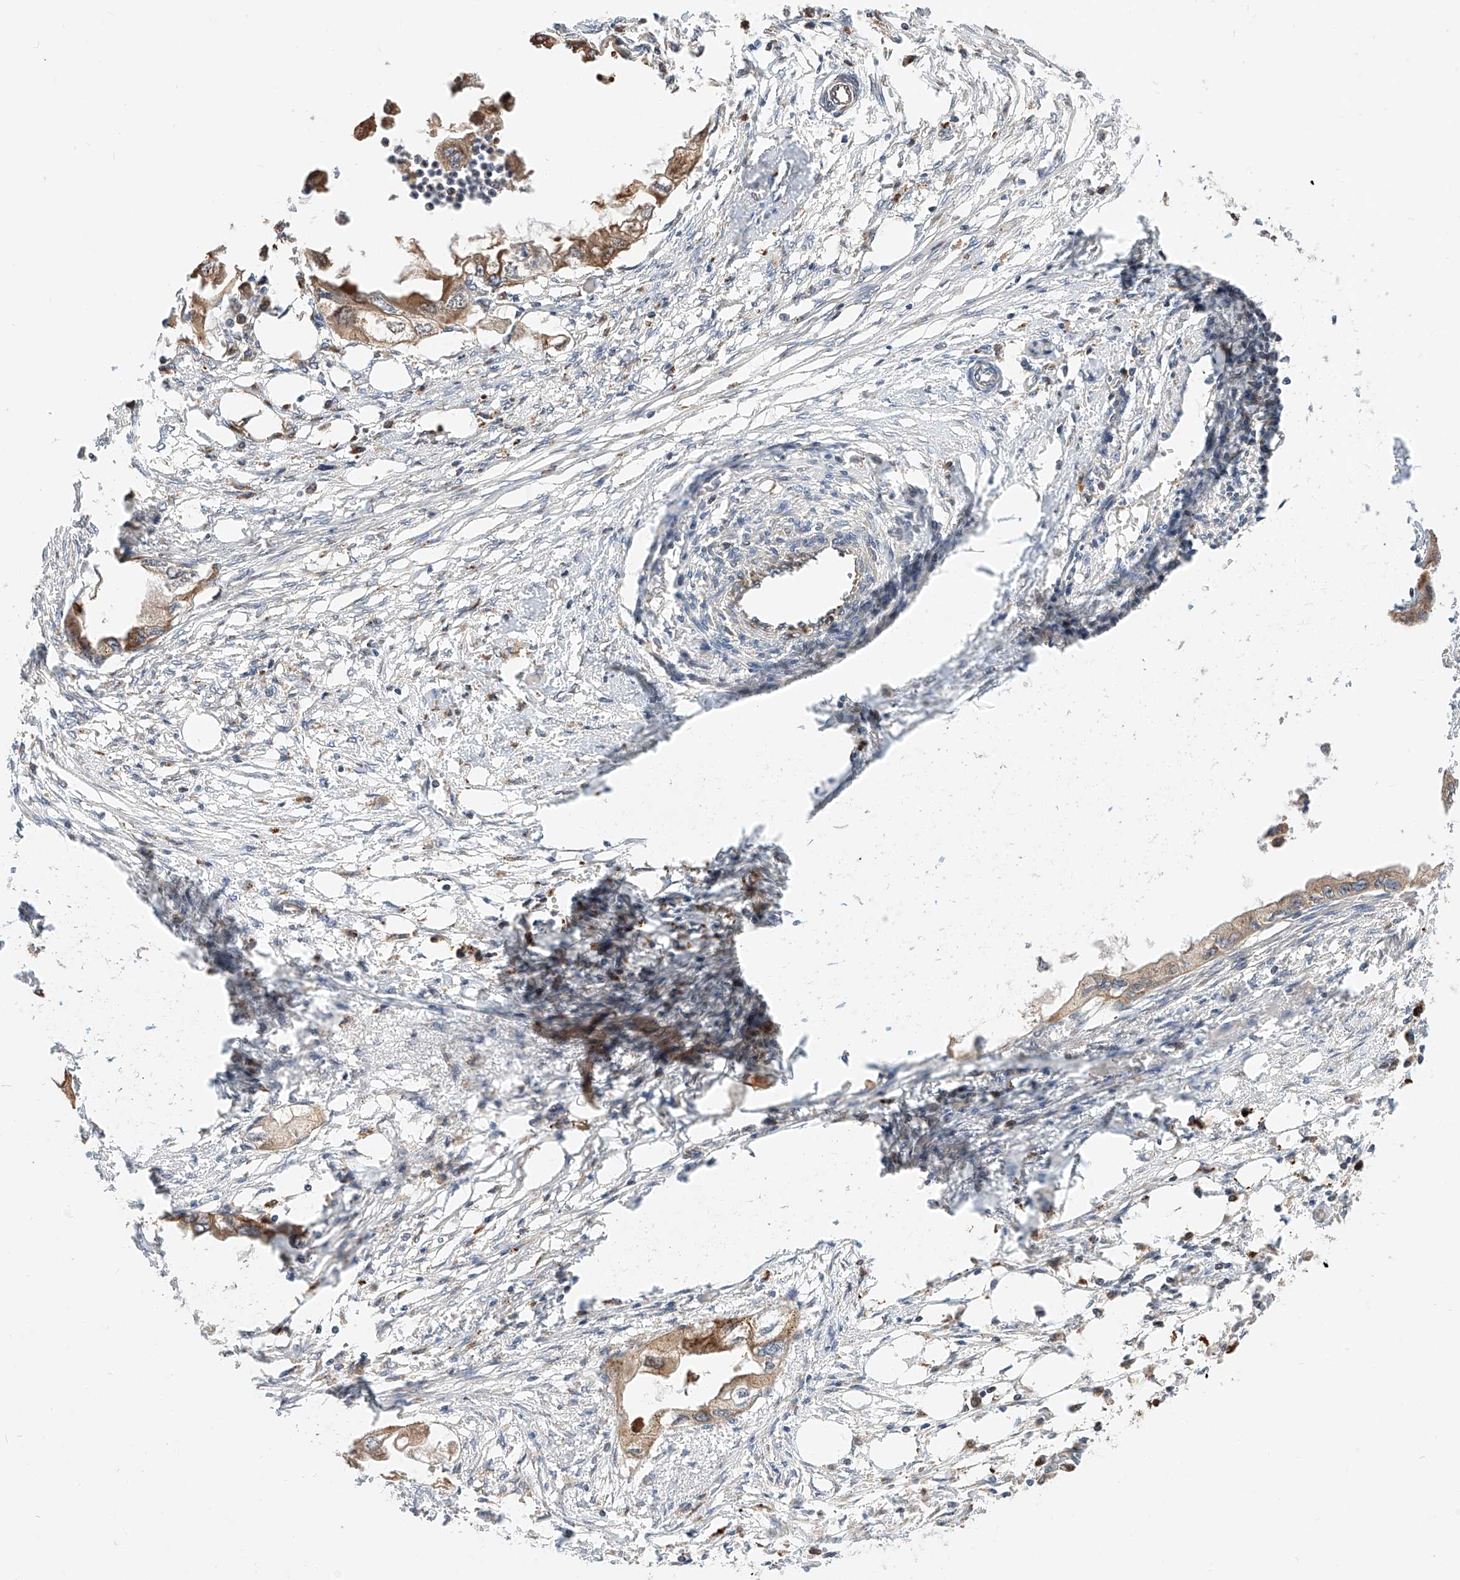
{"staining": {"intensity": "moderate", "quantity": "25%-75%", "location": "cytoplasmic/membranous"}, "tissue": "endometrial cancer", "cell_type": "Tumor cells", "image_type": "cancer", "snomed": [{"axis": "morphology", "description": "Adenocarcinoma, NOS"}, {"axis": "morphology", "description": "Adenocarcinoma, metastatic, NOS"}, {"axis": "topography", "description": "Adipose tissue"}, {"axis": "topography", "description": "Endometrium"}], "caption": "A brown stain labels moderate cytoplasmic/membranous expression of a protein in endometrial cancer (adenocarcinoma) tumor cells. (DAB = brown stain, brightfield microscopy at high magnification).", "gene": "DIRAS3", "patient": {"sex": "female", "age": 67}}